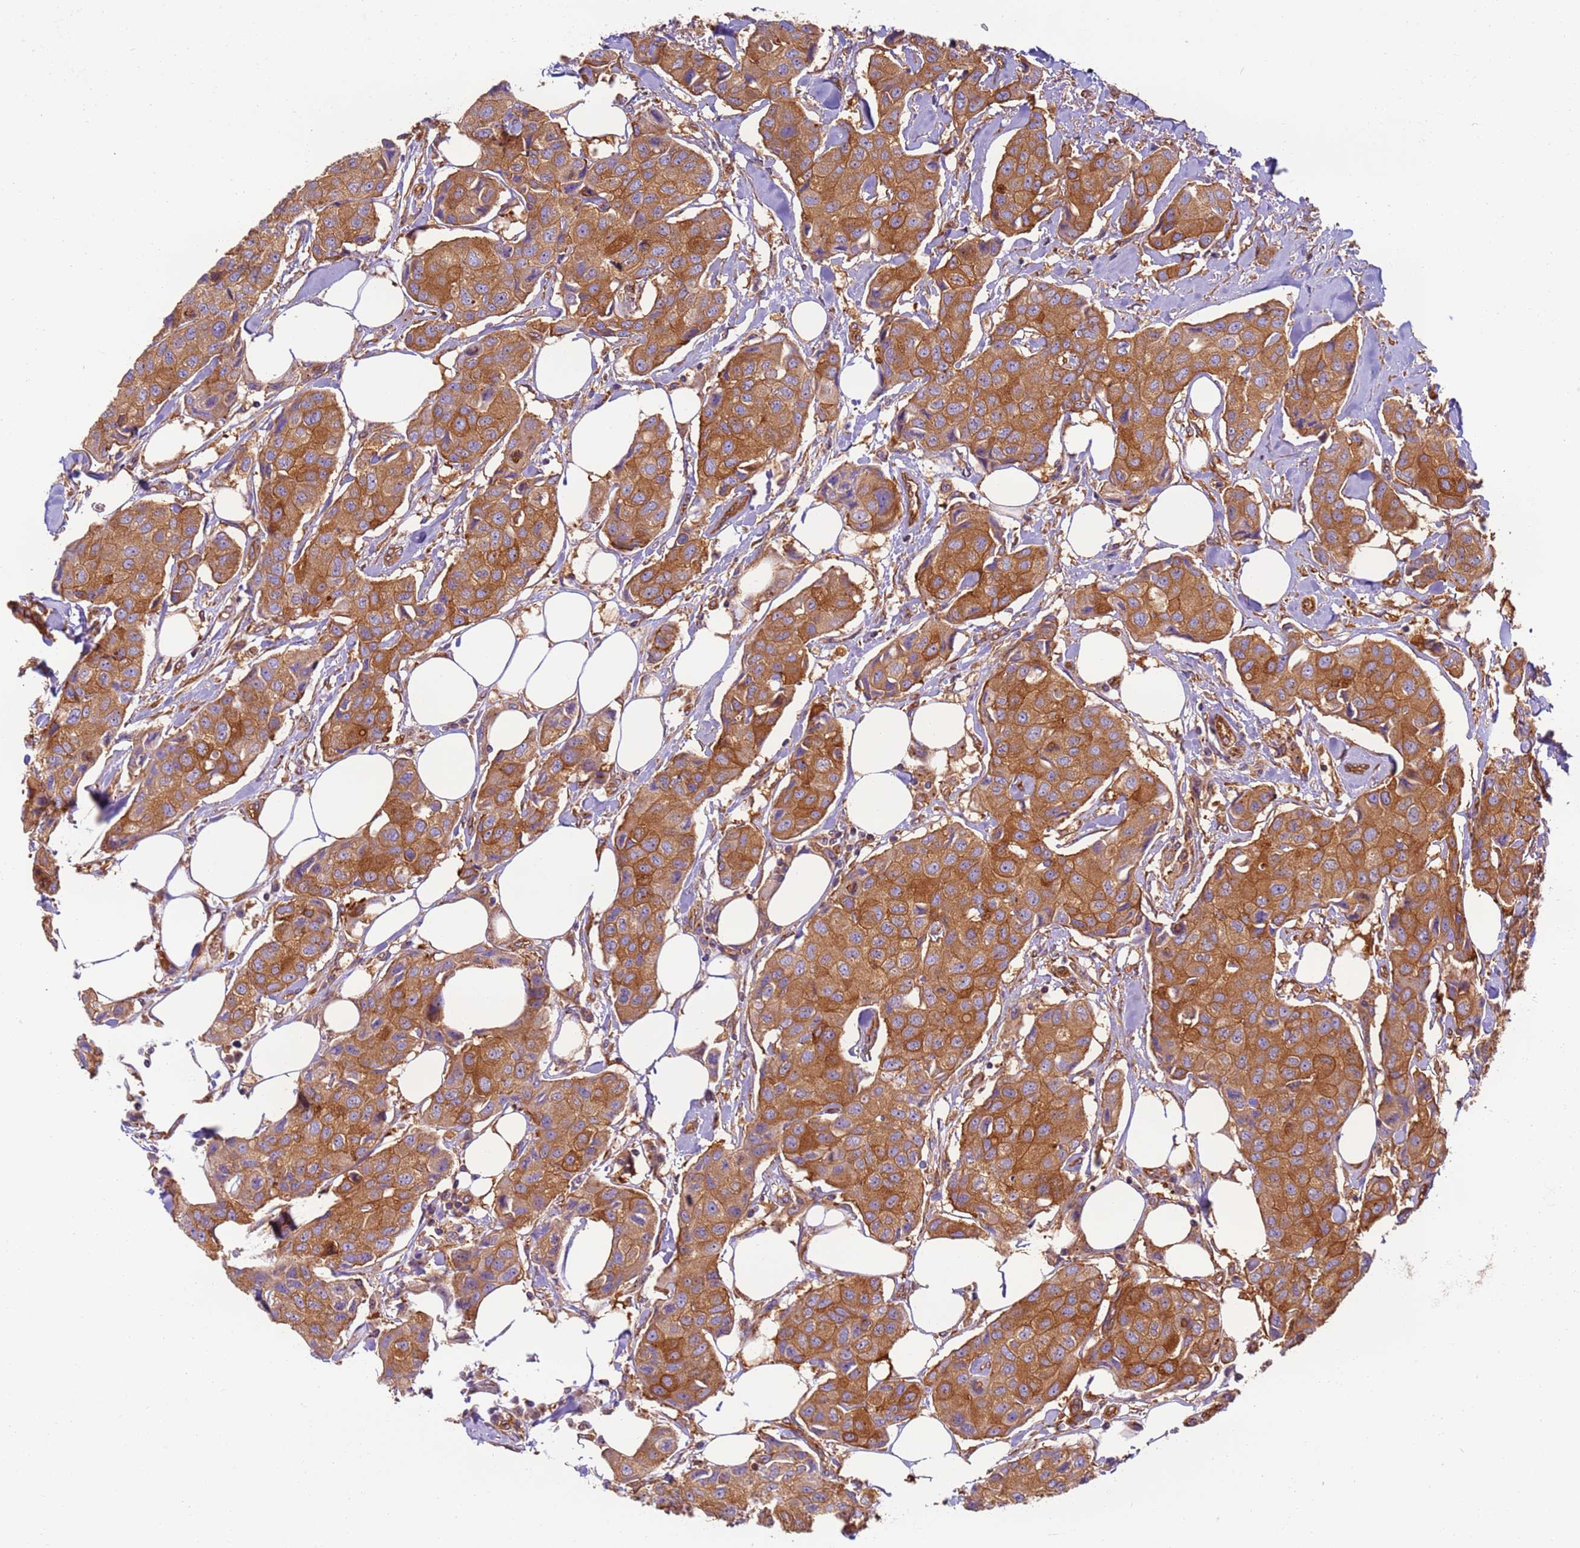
{"staining": {"intensity": "strong", "quantity": ">75%", "location": "cytoplasmic/membranous"}, "tissue": "breast cancer", "cell_type": "Tumor cells", "image_type": "cancer", "snomed": [{"axis": "morphology", "description": "Duct carcinoma"}, {"axis": "topography", "description": "Breast"}], "caption": "A high-resolution image shows immunohistochemistry staining of breast cancer, which demonstrates strong cytoplasmic/membranous expression in about >75% of tumor cells.", "gene": "DYNC1I2", "patient": {"sex": "female", "age": 80}}